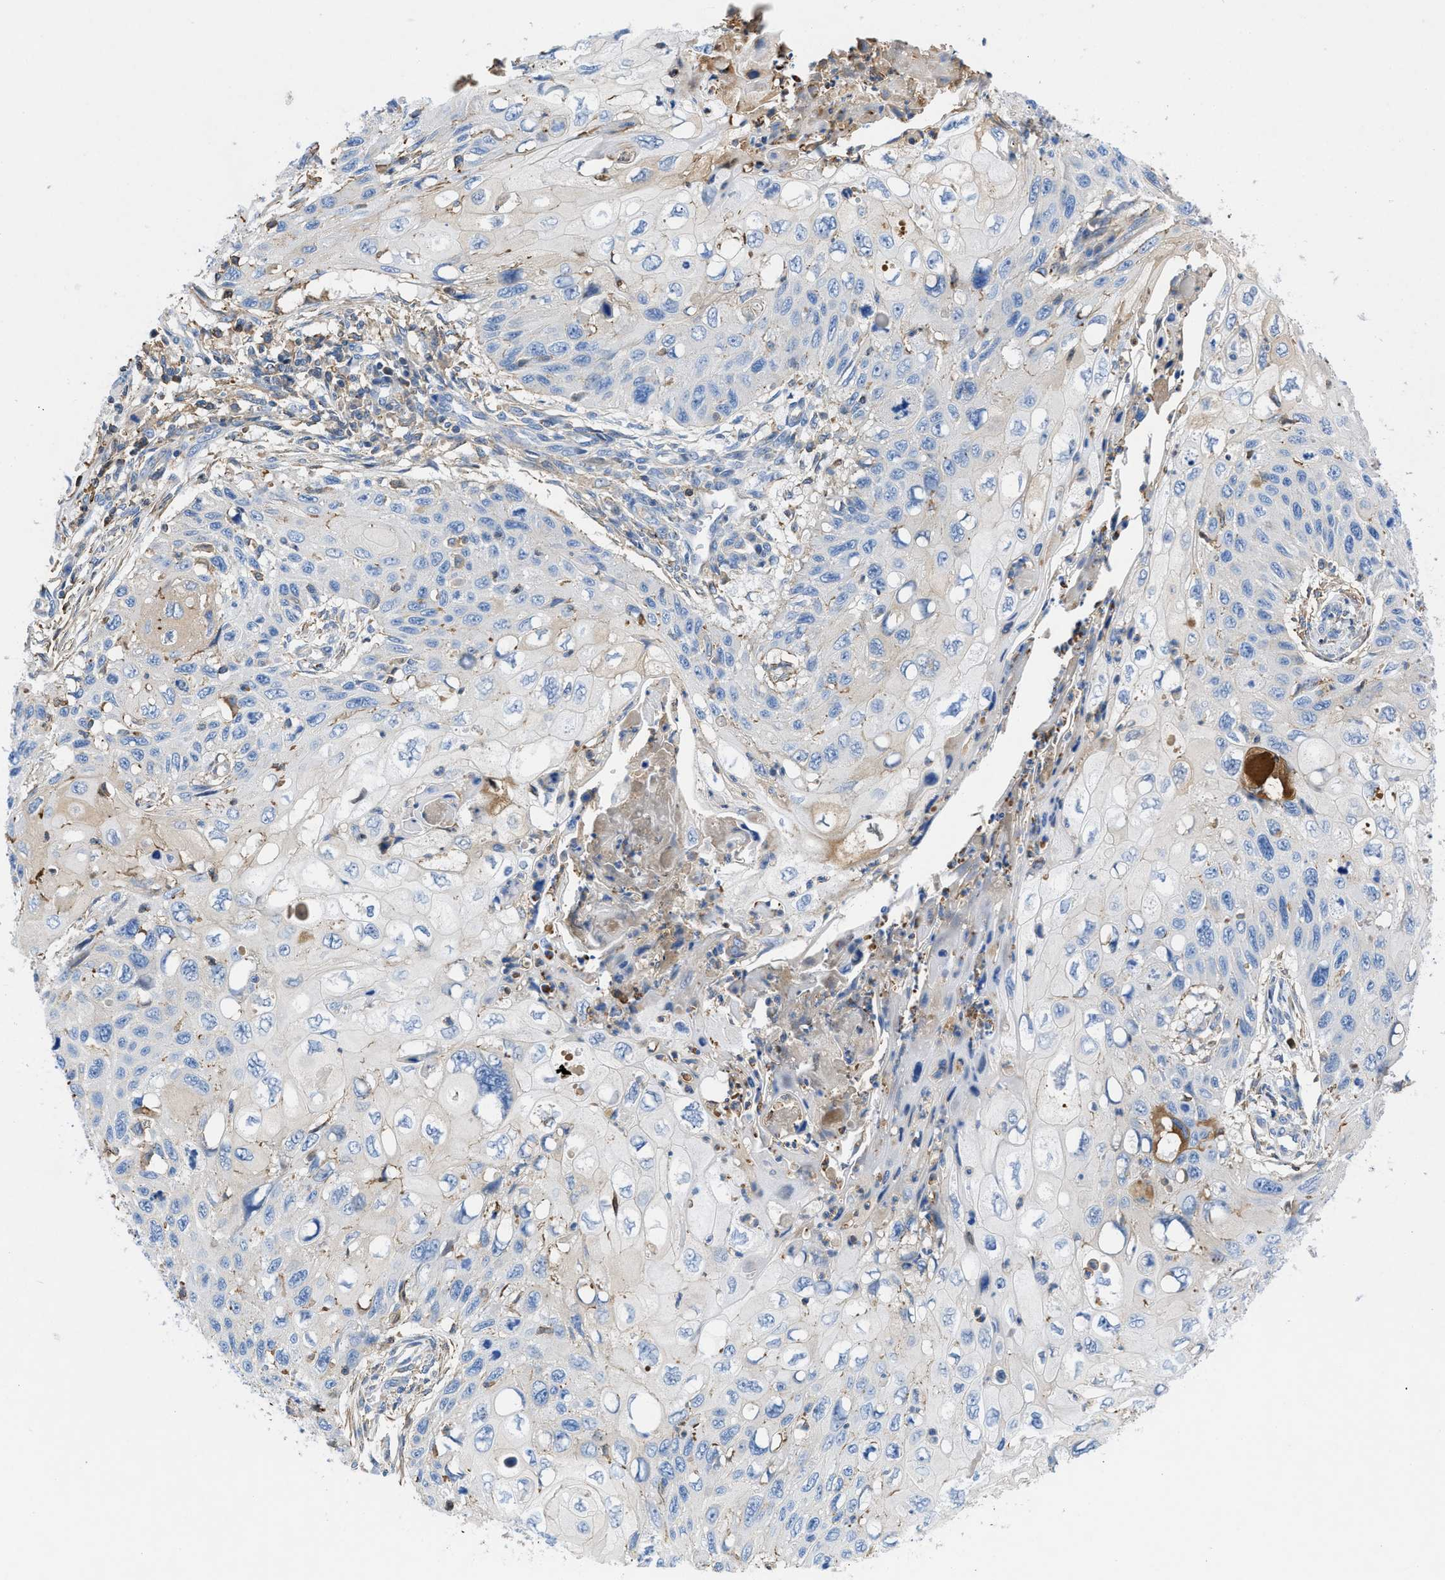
{"staining": {"intensity": "negative", "quantity": "none", "location": "none"}, "tissue": "cervical cancer", "cell_type": "Tumor cells", "image_type": "cancer", "snomed": [{"axis": "morphology", "description": "Squamous cell carcinoma, NOS"}, {"axis": "topography", "description": "Cervix"}], "caption": "Tumor cells show no significant protein staining in cervical cancer. Nuclei are stained in blue.", "gene": "ATP6V0D1", "patient": {"sex": "female", "age": 70}}